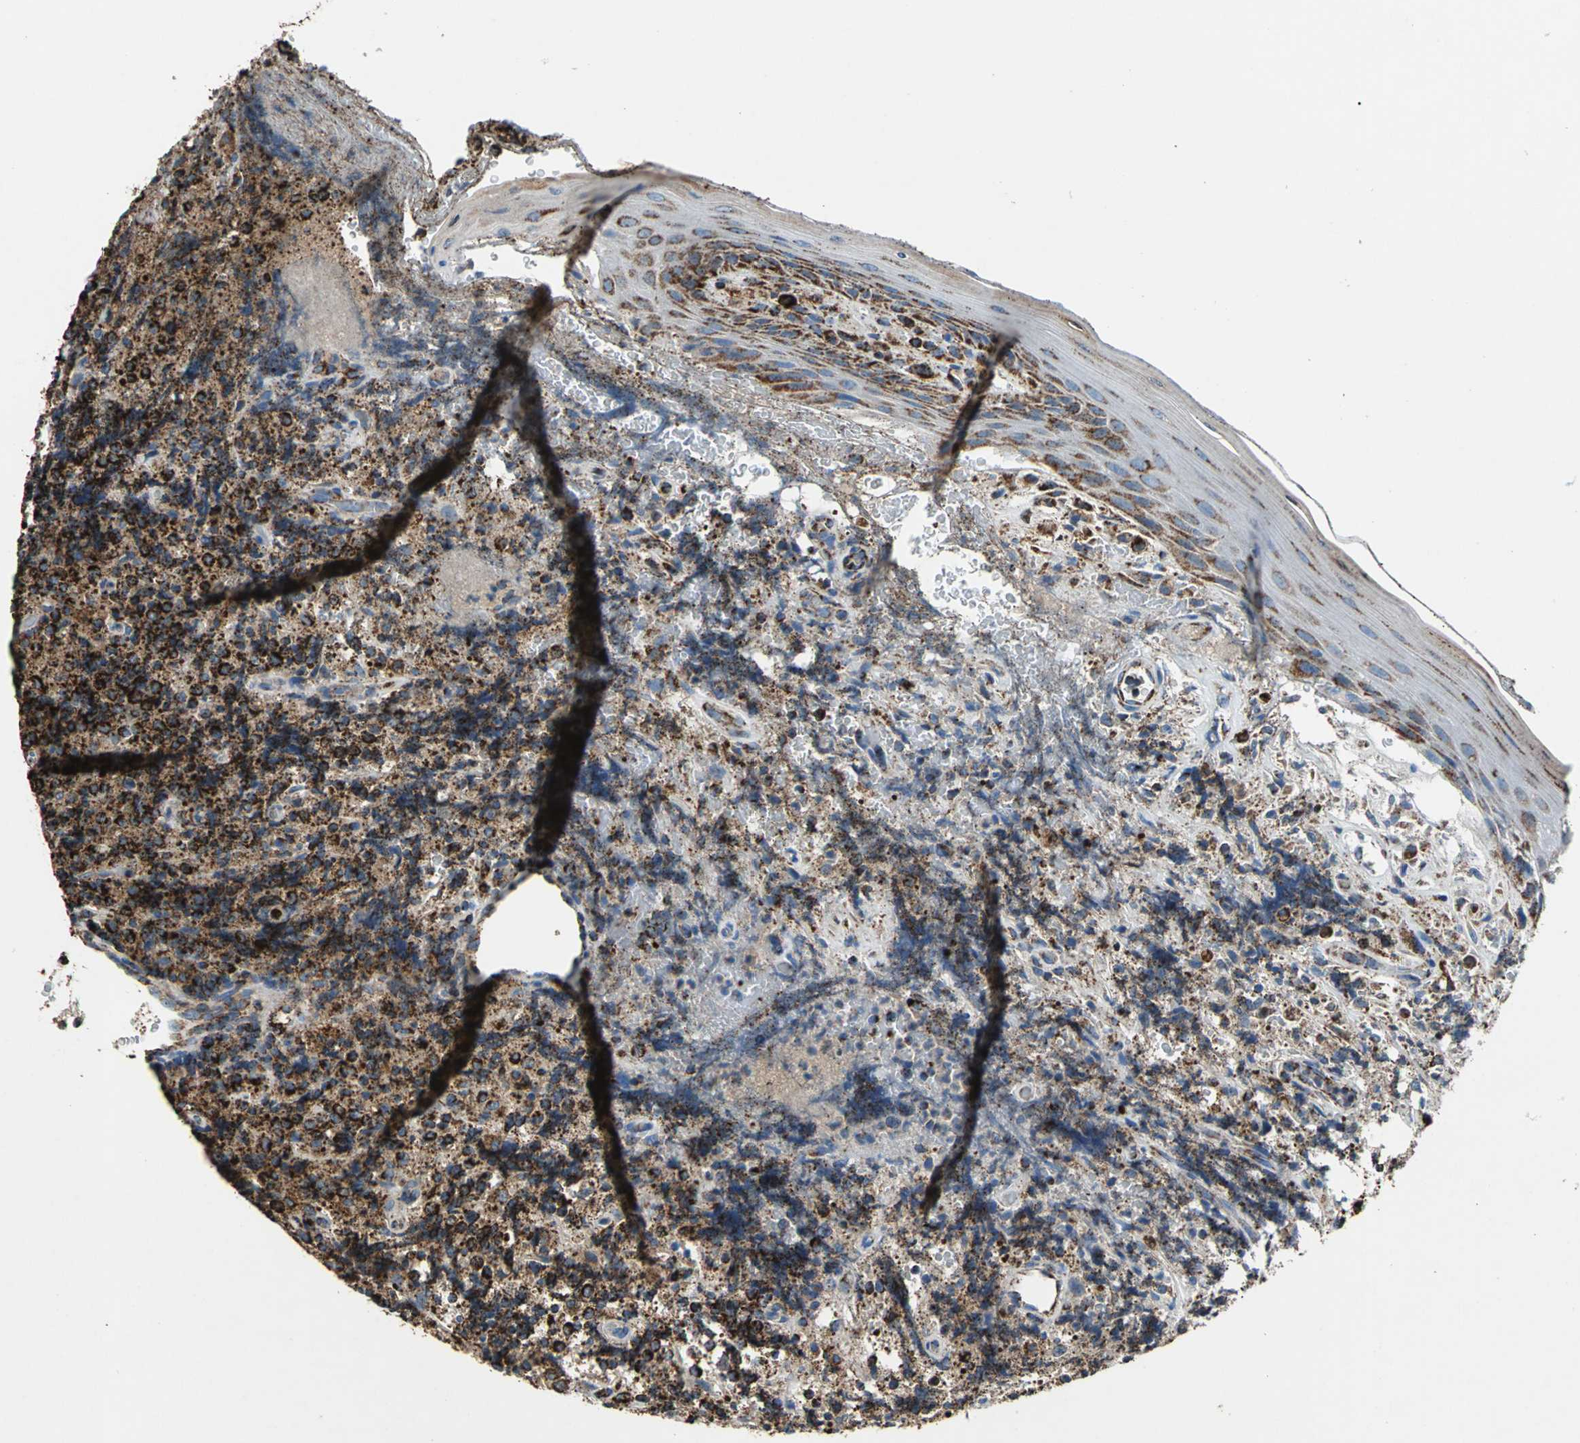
{"staining": {"intensity": "strong", "quantity": ">75%", "location": "cytoplasmic/membranous"}, "tissue": "lymphoma", "cell_type": "Tumor cells", "image_type": "cancer", "snomed": [{"axis": "morphology", "description": "Malignant lymphoma, non-Hodgkin's type, High grade"}, {"axis": "topography", "description": "Tonsil"}], "caption": "Immunohistochemical staining of human lymphoma exhibits high levels of strong cytoplasmic/membranous protein expression in about >75% of tumor cells.", "gene": "ECH1", "patient": {"sex": "female", "age": 36}}